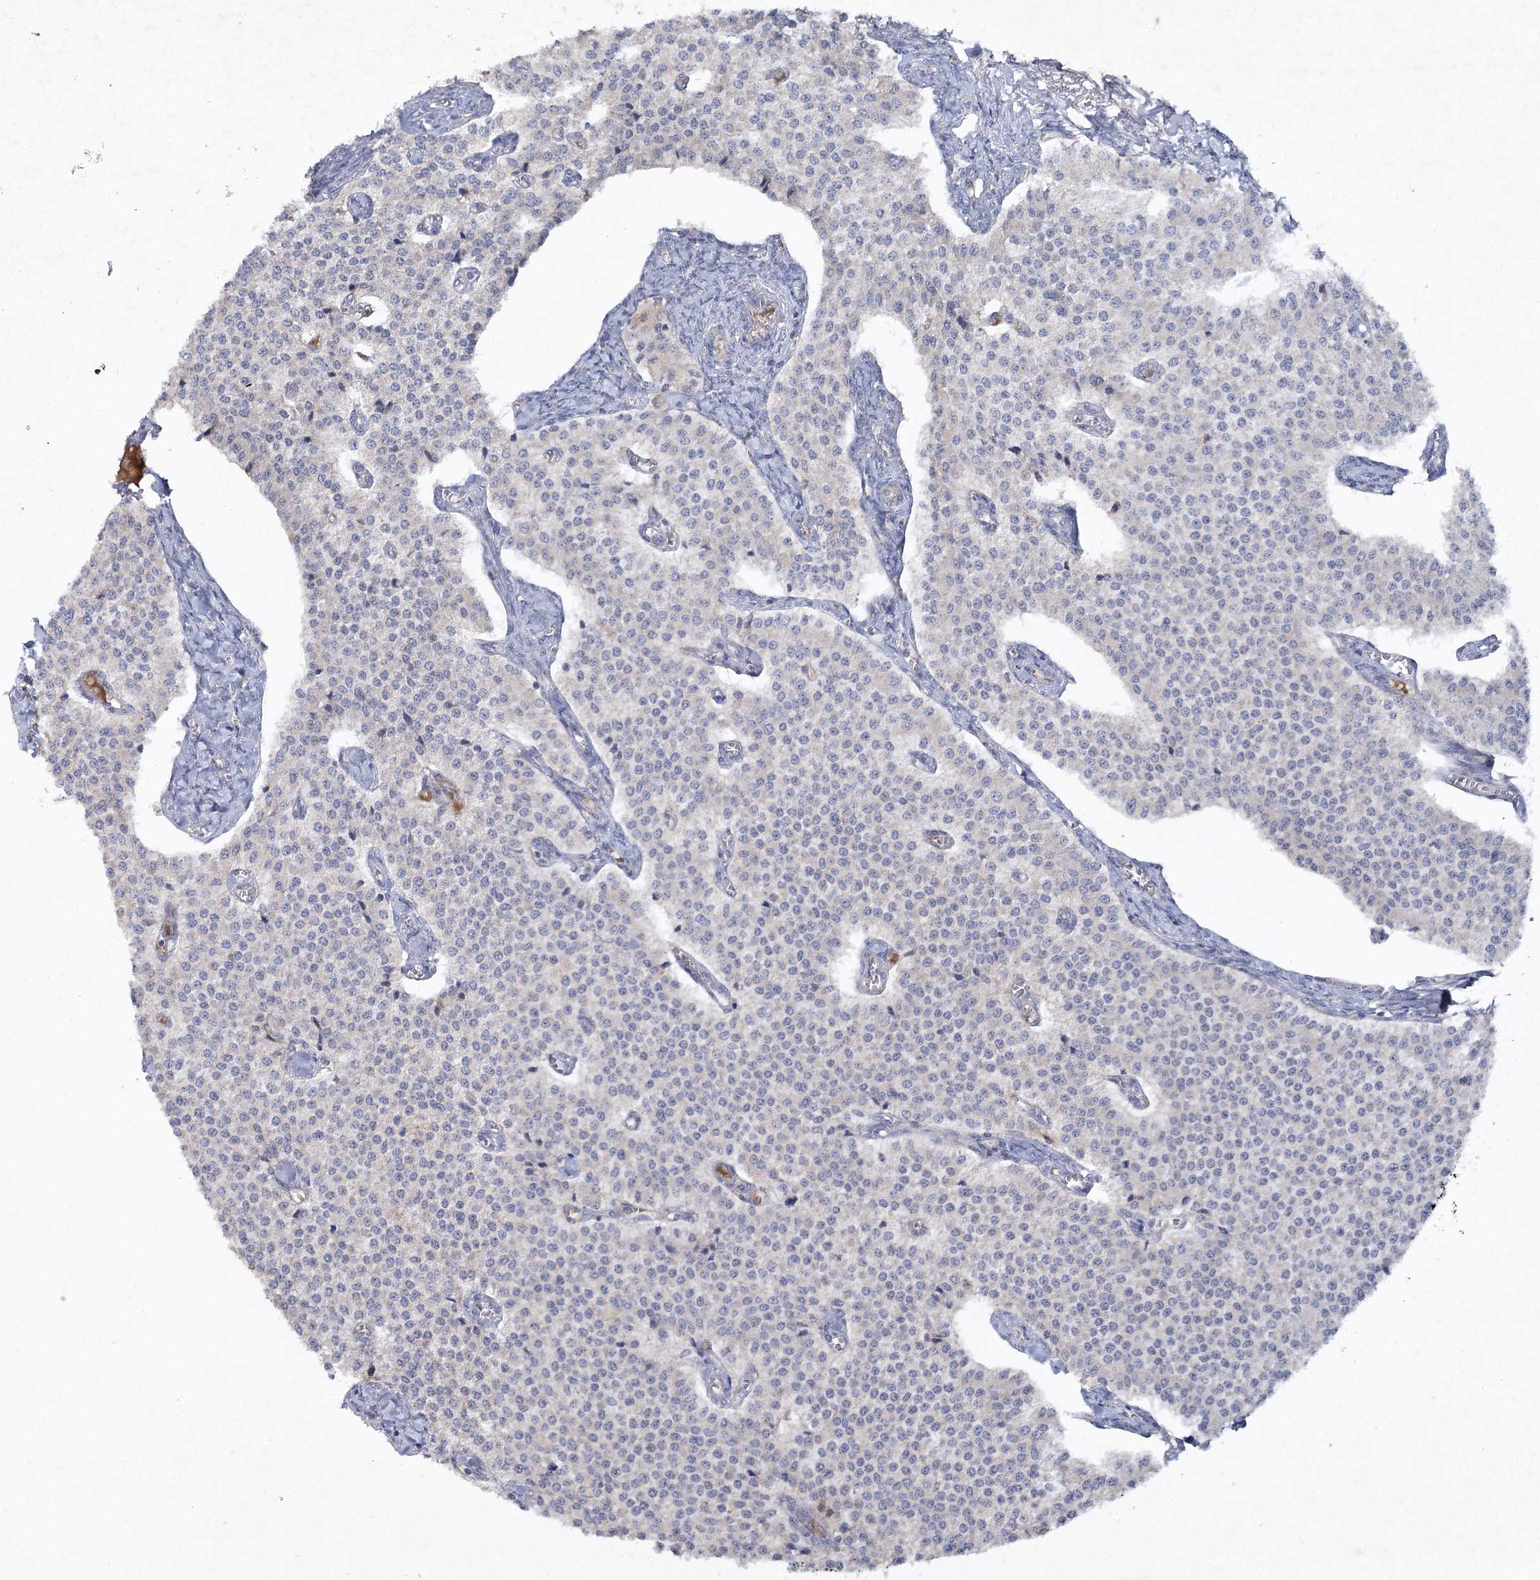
{"staining": {"intensity": "negative", "quantity": "none", "location": "none"}, "tissue": "carcinoid", "cell_type": "Tumor cells", "image_type": "cancer", "snomed": [{"axis": "morphology", "description": "Carcinoid, malignant, NOS"}, {"axis": "topography", "description": "Colon"}], "caption": "High magnification brightfield microscopy of carcinoid (malignant) stained with DAB (3,3'-diaminobenzidine) (brown) and counterstained with hematoxylin (blue): tumor cells show no significant positivity.", "gene": "MRPL44", "patient": {"sex": "female", "age": 52}}